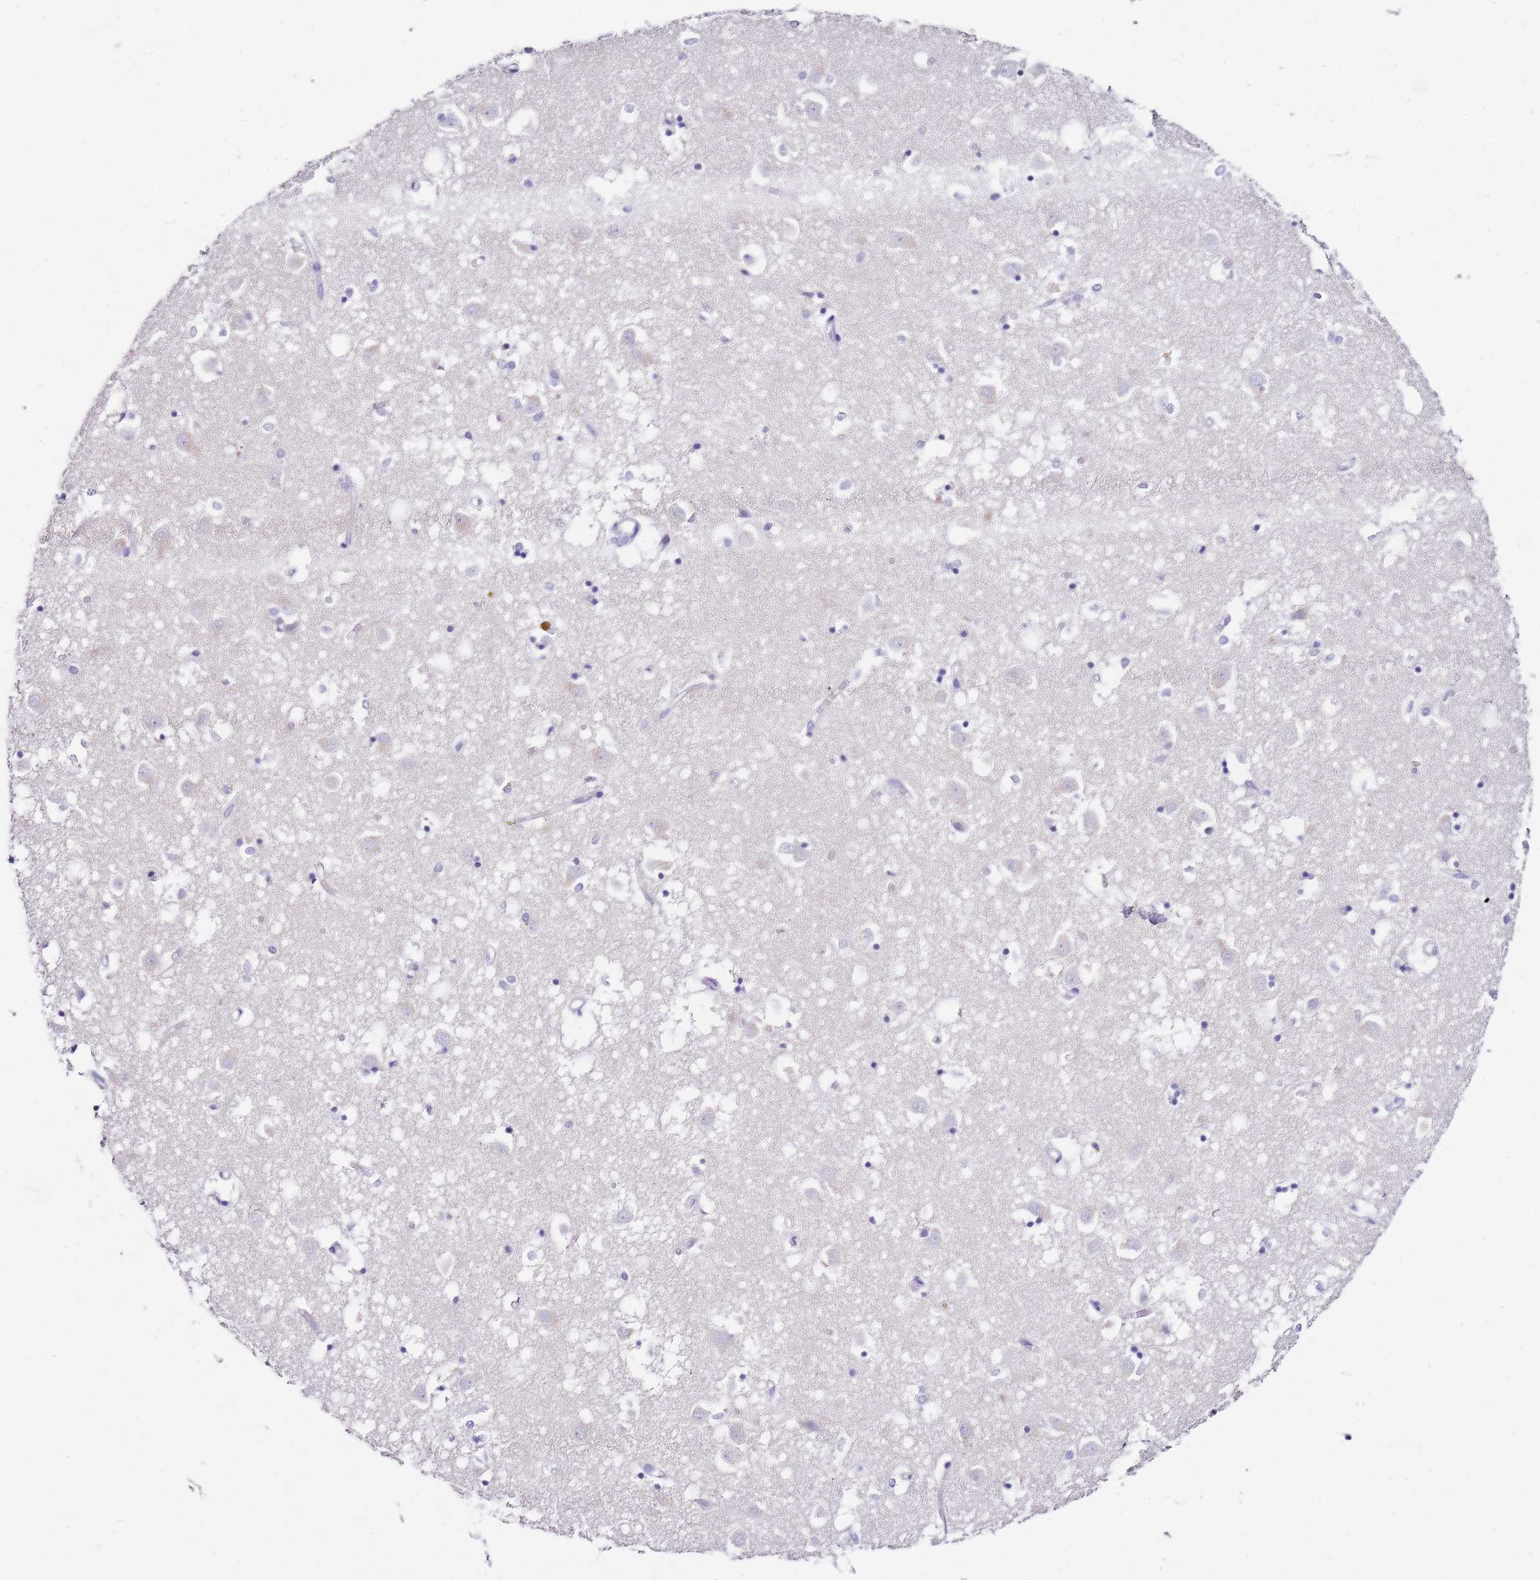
{"staining": {"intensity": "negative", "quantity": "none", "location": "none"}, "tissue": "caudate", "cell_type": "Glial cells", "image_type": "normal", "snomed": [{"axis": "morphology", "description": "Normal tissue, NOS"}, {"axis": "topography", "description": "Lateral ventricle wall"}], "caption": "A photomicrograph of human caudate is negative for staining in glial cells.", "gene": "PTBP2", "patient": {"sex": "male", "age": 70}}